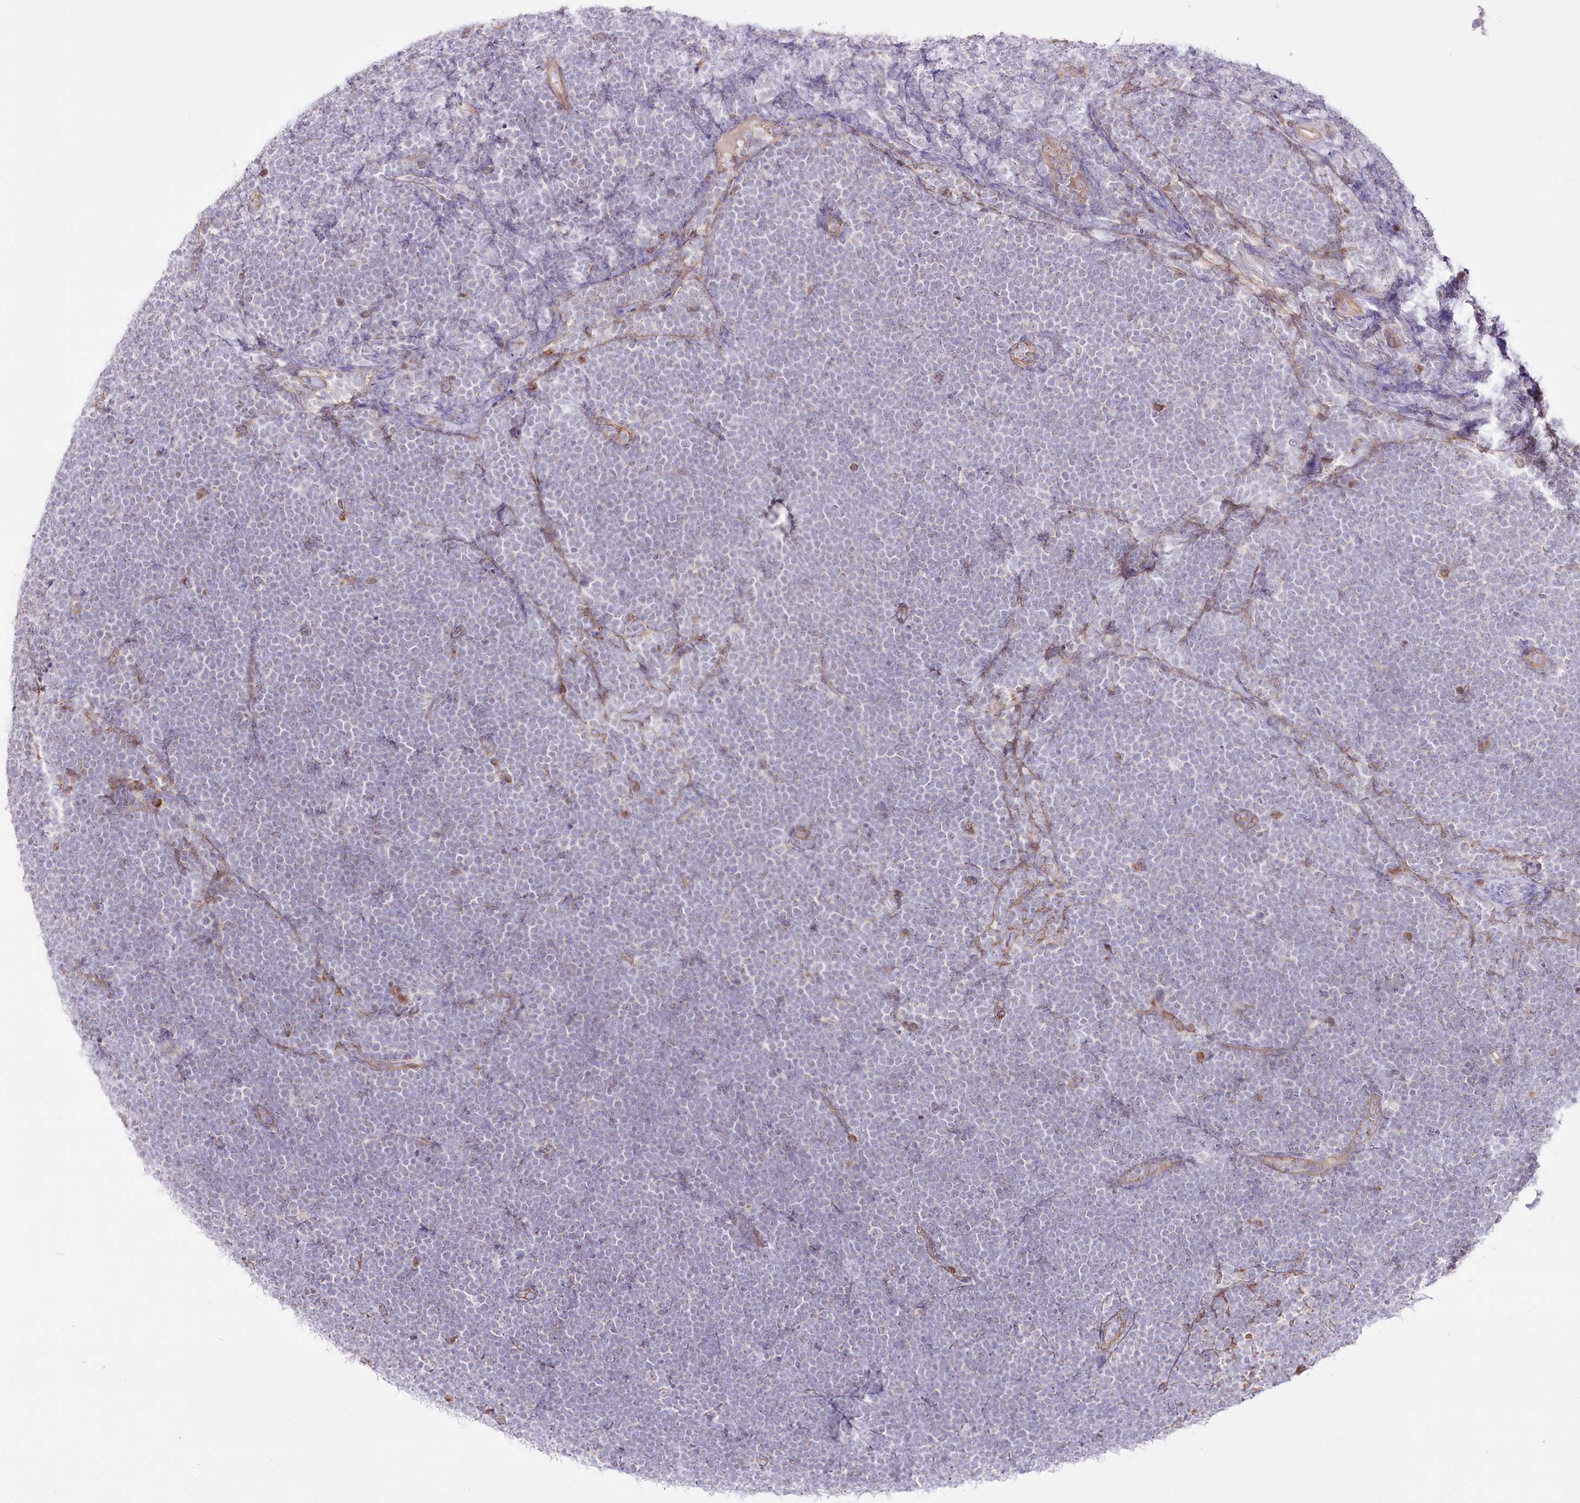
{"staining": {"intensity": "negative", "quantity": "none", "location": "none"}, "tissue": "lymphoma", "cell_type": "Tumor cells", "image_type": "cancer", "snomed": [{"axis": "morphology", "description": "Malignant lymphoma, non-Hodgkin's type, High grade"}, {"axis": "topography", "description": "Lymph node"}], "caption": "Immunohistochemistry (IHC) of lymphoma displays no positivity in tumor cells.", "gene": "REXO2", "patient": {"sex": "male", "age": 13}}